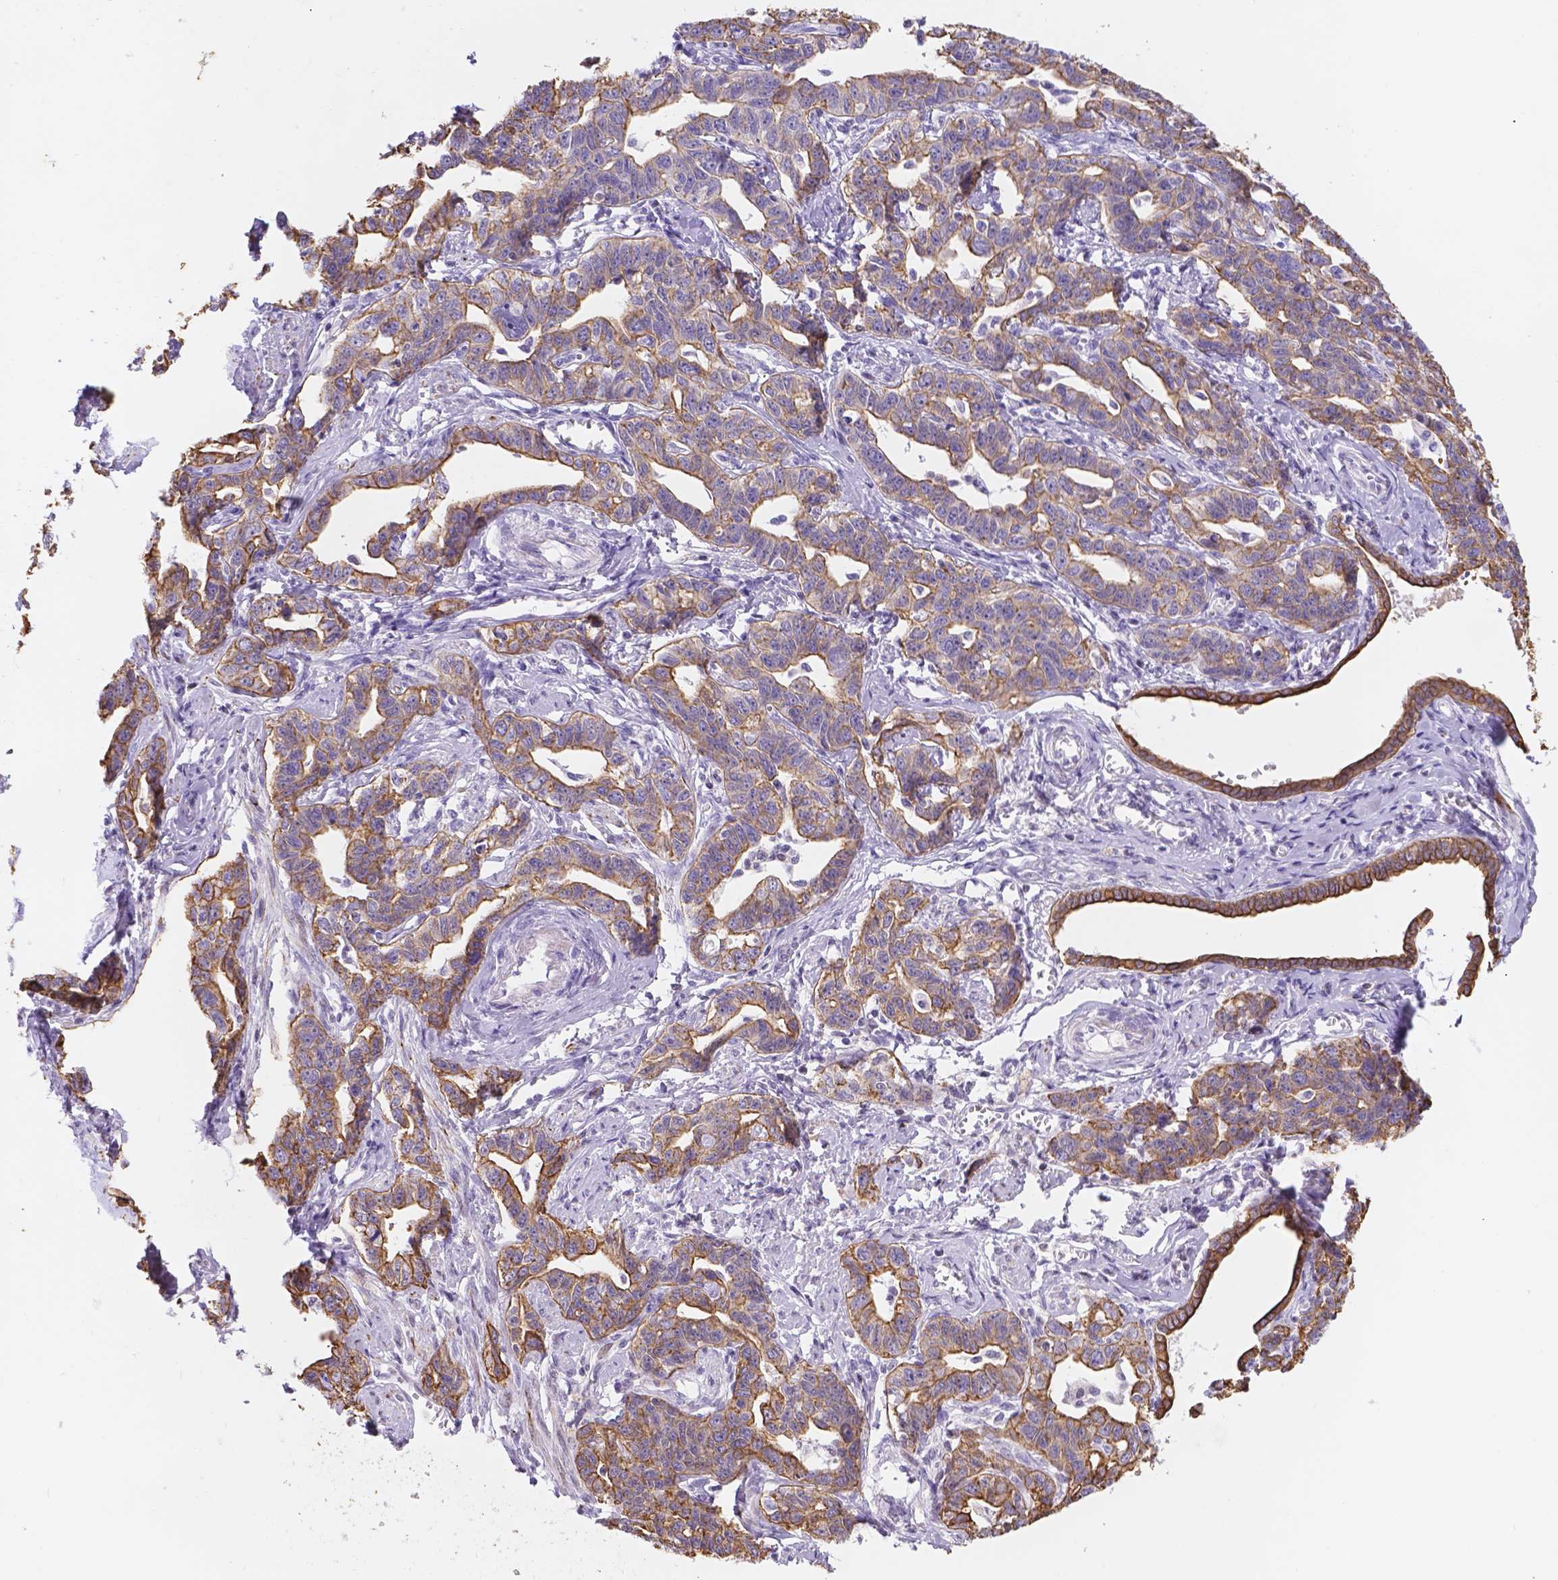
{"staining": {"intensity": "moderate", "quantity": ">75%", "location": "cytoplasmic/membranous"}, "tissue": "ovarian cancer", "cell_type": "Tumor cells", "image_type": "cancer", "snomed": [{"axis": "morphology", "description": "Cystadenocarcinoma, serous, NOS"}, {"axis": "topography", "description": "Ovary"}], "caption": "Moderate cytoplasmic/membranous expression is present in about >75% of tumor cells in ovarian serous cystadenocarcinoma.", "gene": "DMWD", "patient": {"sex": "female", "age": 69}}